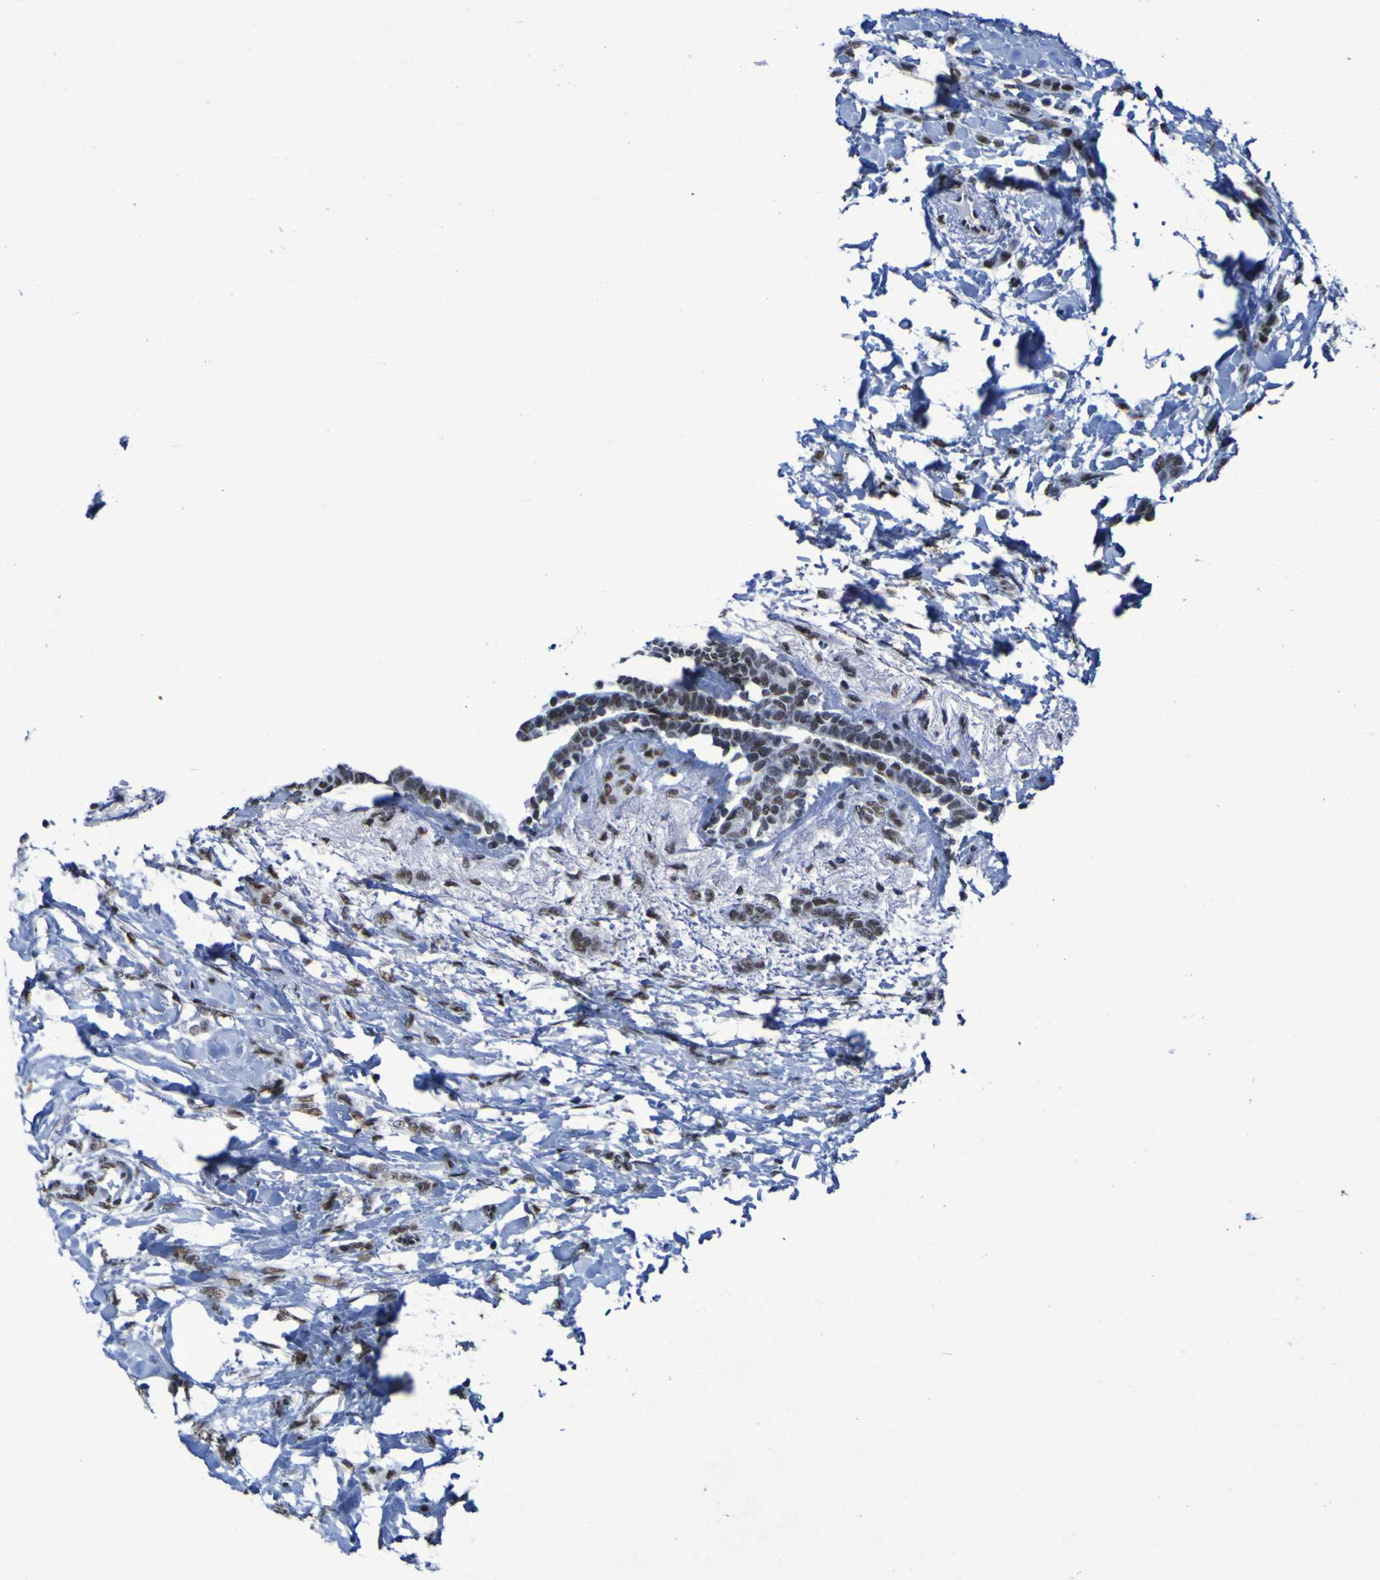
{"staining": {"intensity": "weak", "quantity": "25%-75%", "location": "nuclear"}, "tissue": "breast cancer", "cell_type": "Tumor cells", "image_type": "cancer", "snomed": [{"axis": "morphology", "description": "Lobular carcinoma, in situ"}, {"axis": "morphology", "description": "Lobular carcinoma"}, {"axis": "topography", "description": "Breast"}], "caption": "DAB immunohistochemical staining of human breast cancer (lobular carcinoma in situ) demonstrates weak nuclear protein positivity in approximately 25%-75% of tumor cells.", "gene": "HNRNPR", "patient": {"sex": "female", "age": 41}}